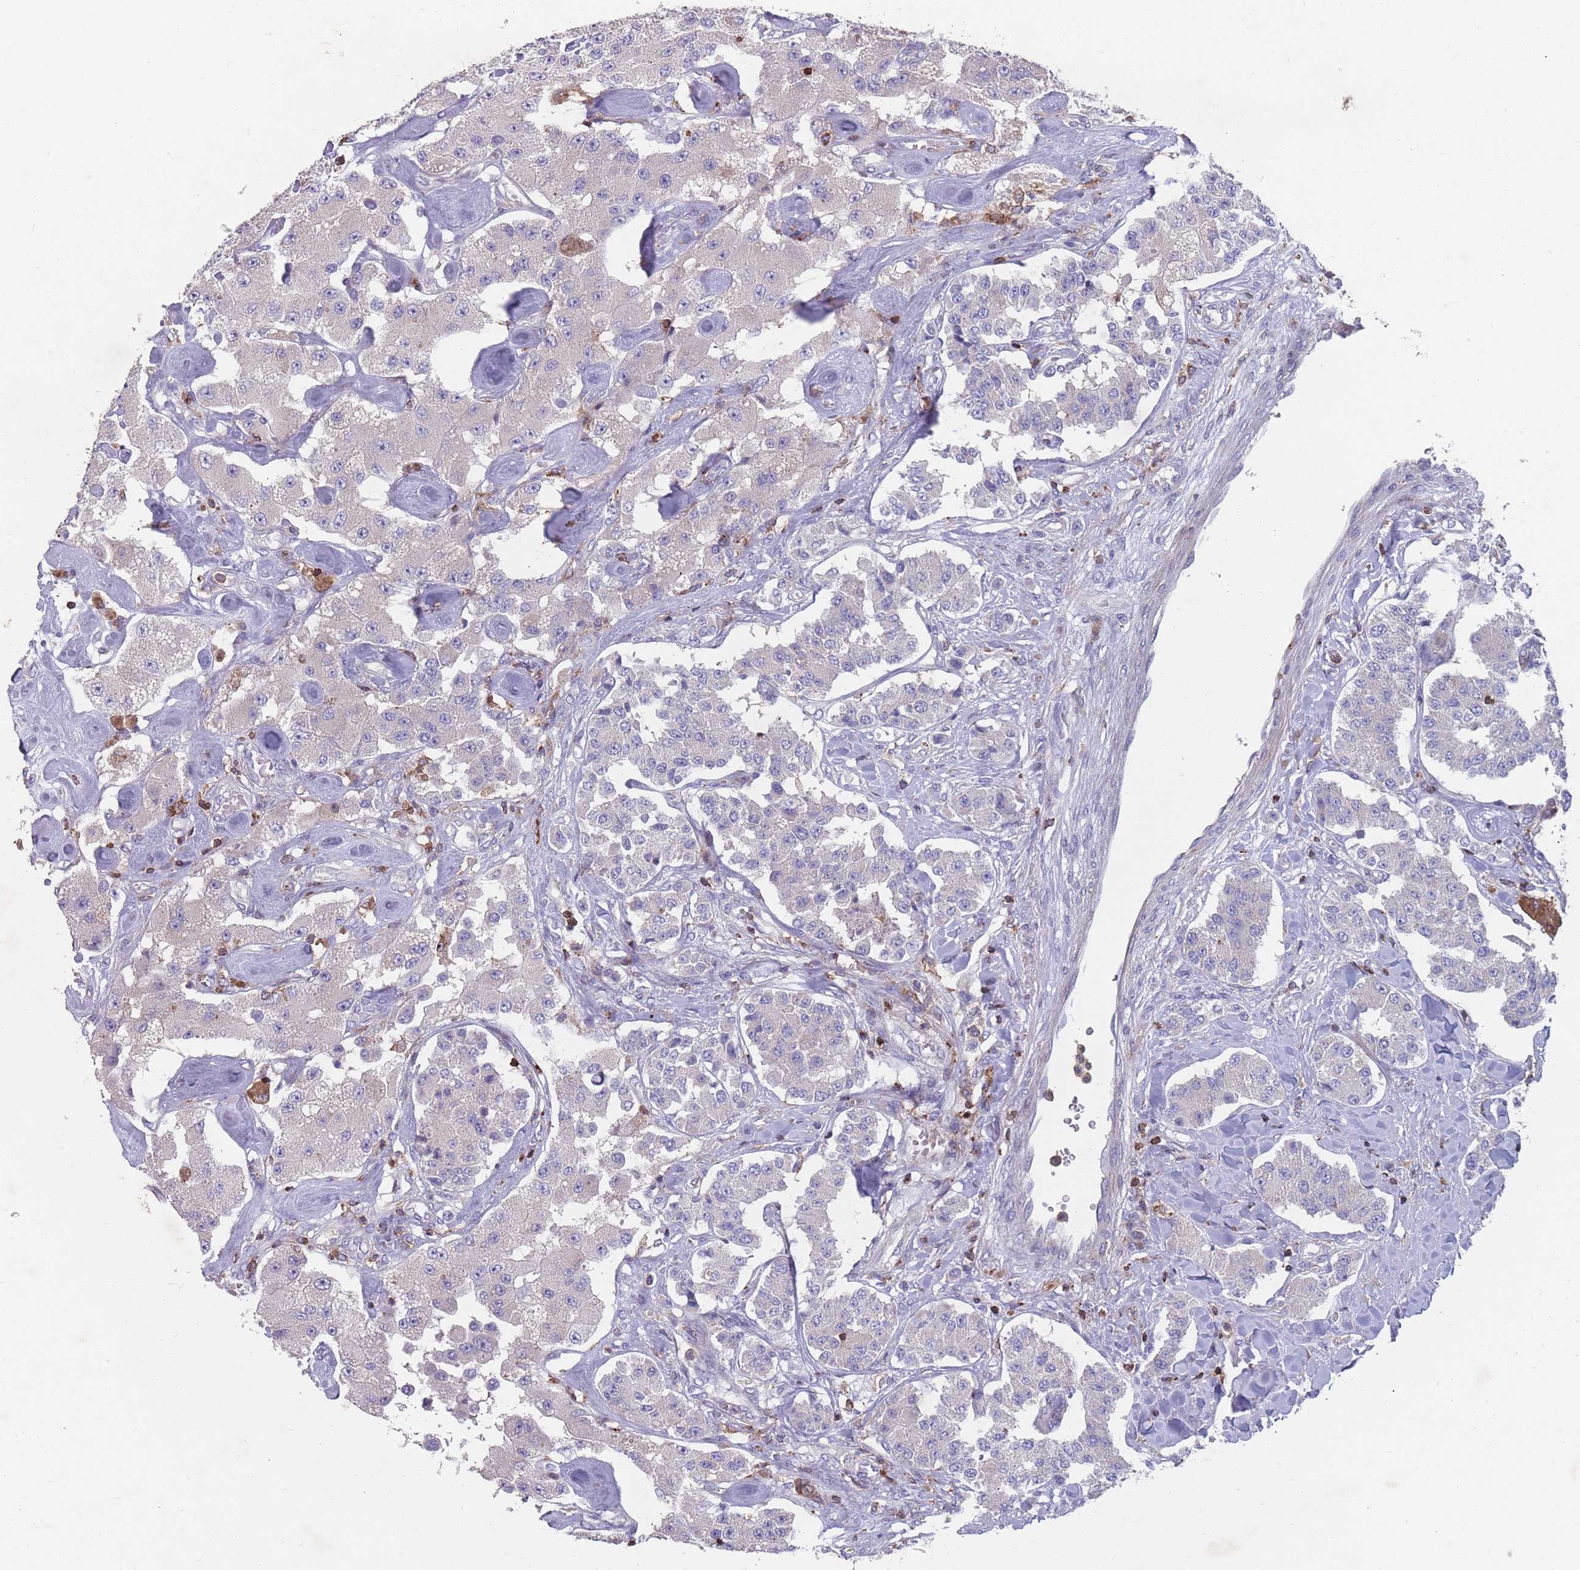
{"staining": {"intensity": "negative", "quantity": "none", "location": "none"}, "tissue": "carcinoid", "cell_type": "Tumor cells", "image_type": "cancer", "snomed": [{"axis": "morphology", "description": "Carcinoid, malignant, NOS"}, {"axis": "topography", "description": "Pancreas"}], "caption": "An IHC photomicrograph of carcinoid is shown. There is no staining in tumor cells of carcinoid.", "gene": "CD33", "patient": {"sex": "male", "age": 41}}